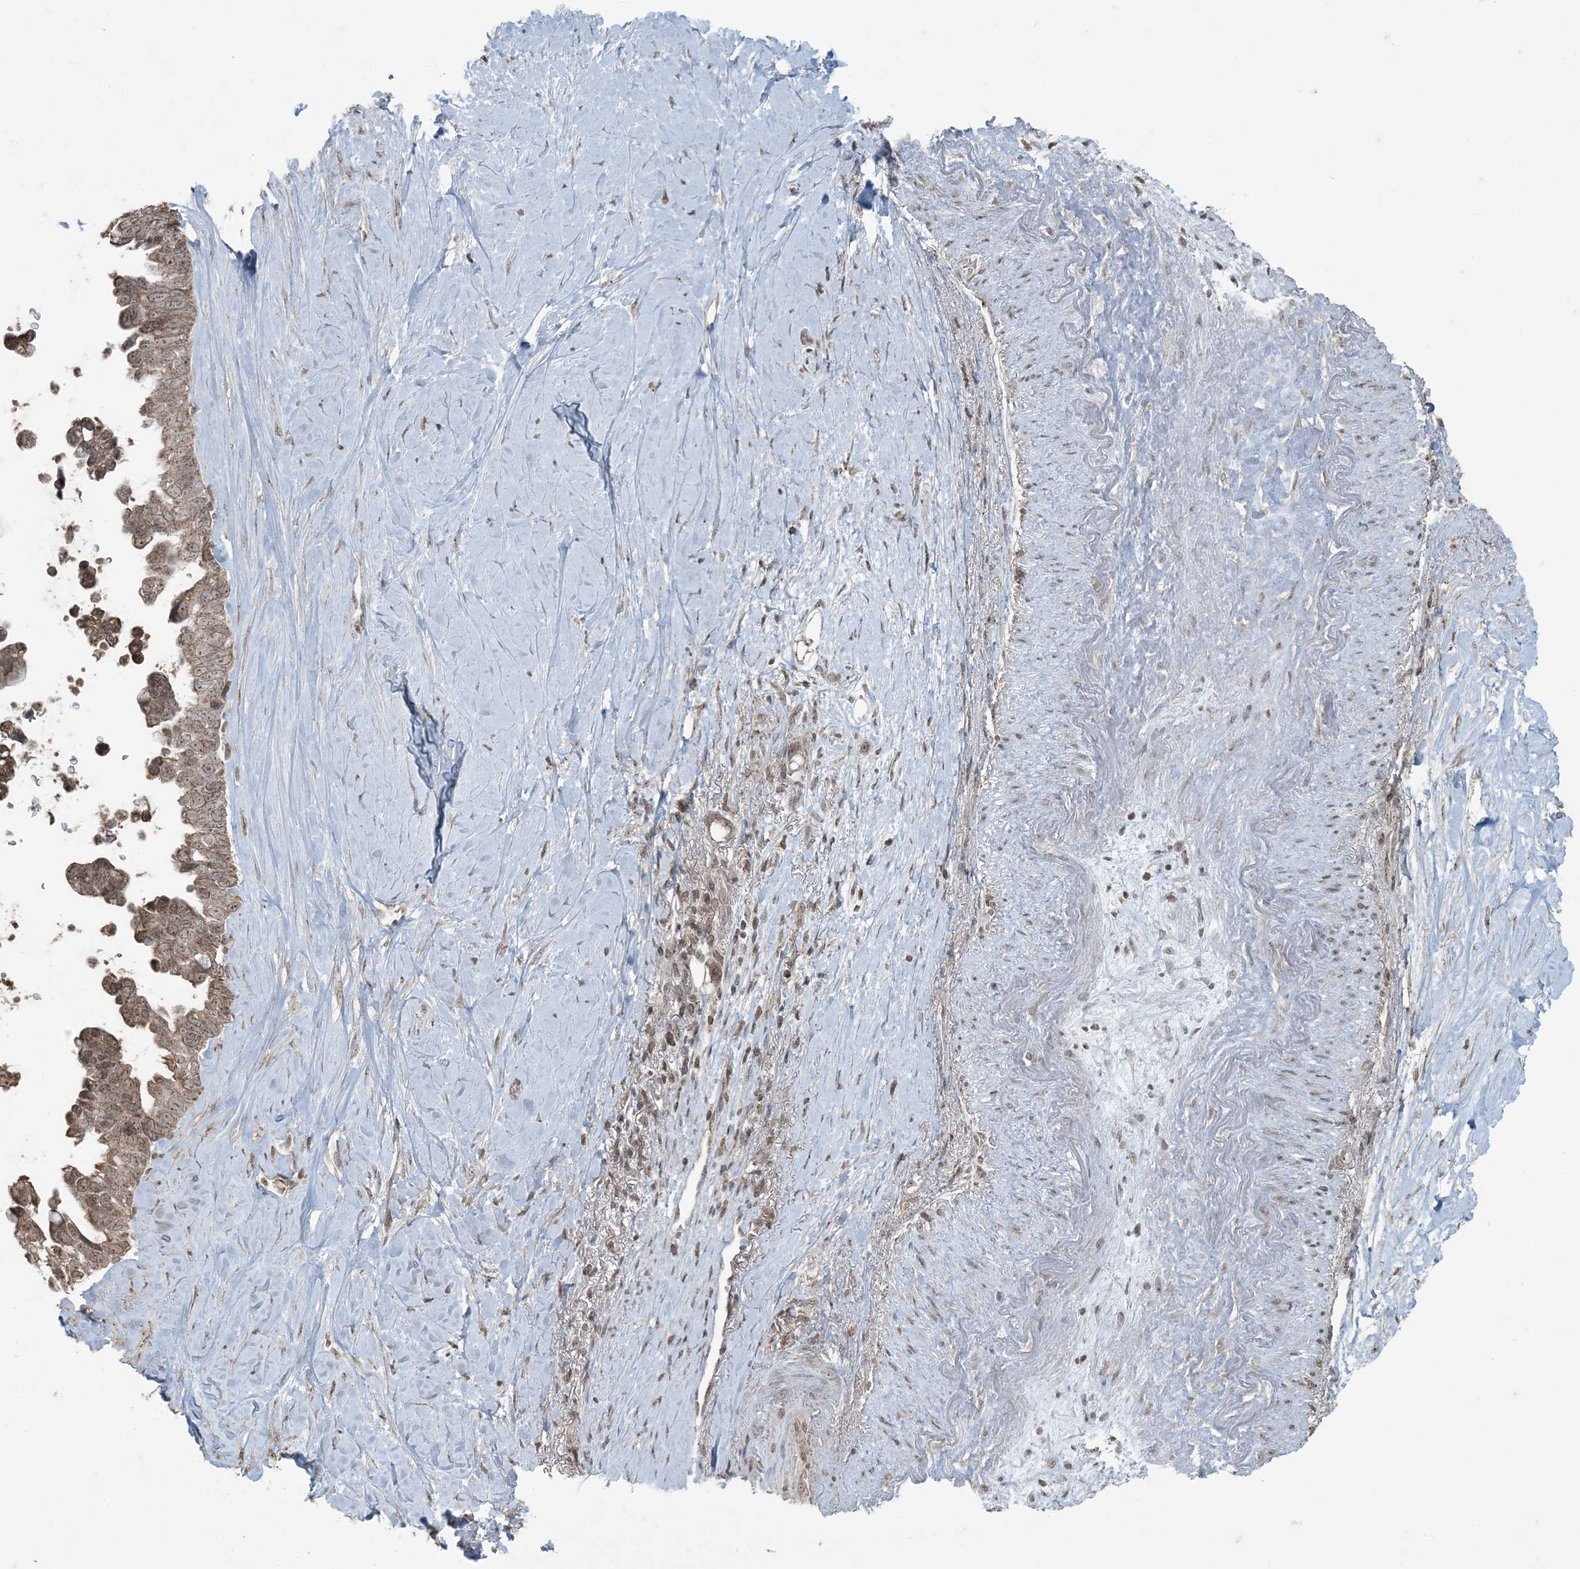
{"staining": {"intensity": "moderate", "quantity": ">75%", "location": "cytoplasmic/membranous,nuclear"}, "tissue": "pancreatic cancer", "cell_type": "Tumor cells", "image_type": "cancer", "snomed": [{"axis": "morphology", "description": "Adenocarcinoma, NOS"}, {"axis": "topography", "description": "Pancreas"}], "caption": "The micrograph reveals staining of pancreatic adenocarcinoma, revealing moderate cytoplasmic/membranous and nuclear protein expression (brown color) within tumor cells. The protein is shown in brown color, while the nuclei are stained blue.", "gene": "GNL1", "patient": {"sex": "female", "age": 72}}